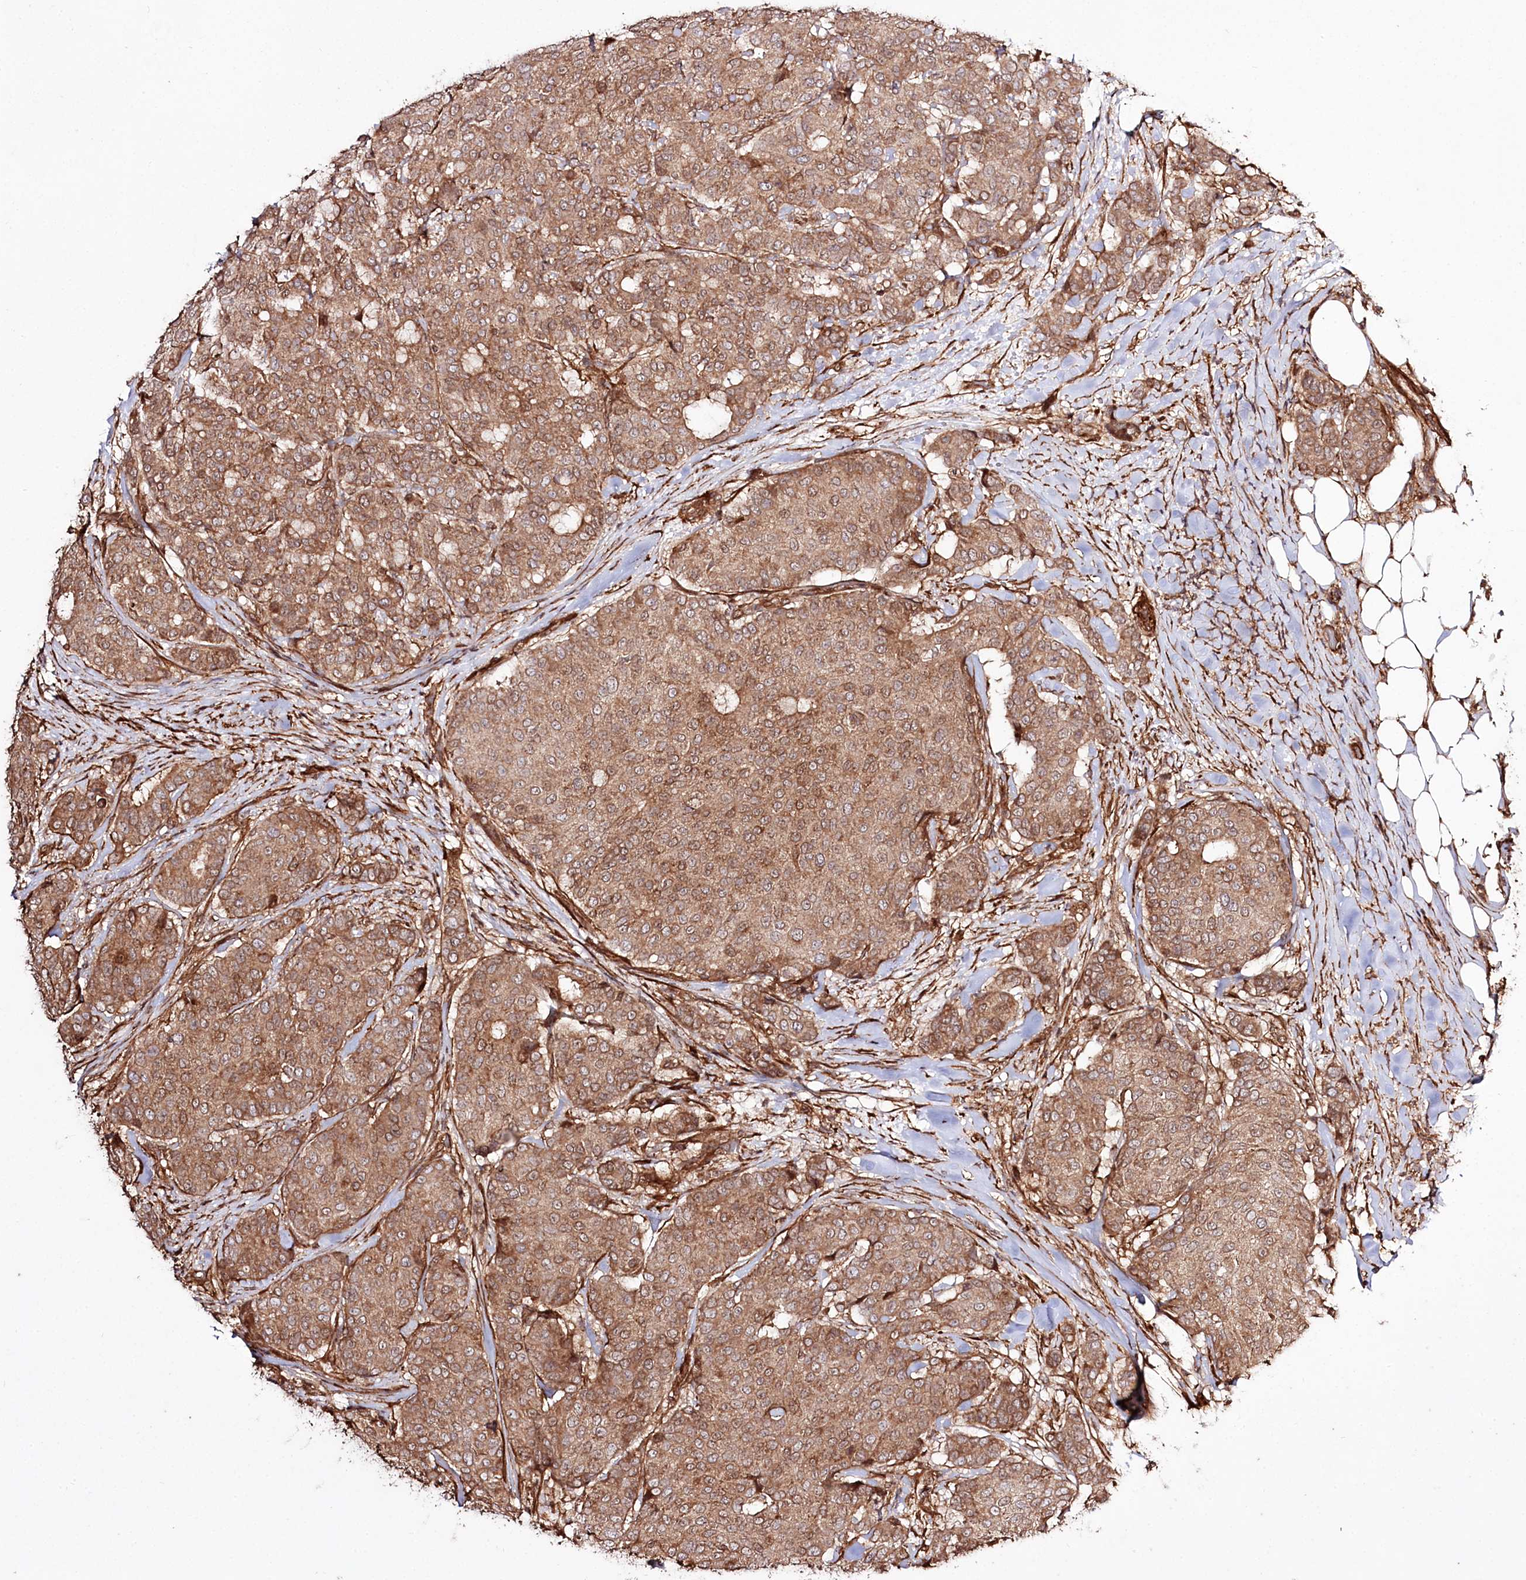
{"staining": {"intensity": "moderate", "quantity": ">75%", "location": "cytoplasmic/membranous"}, "tissue": "breast cancer", "cell_type": "Tumor cells", "image_type": "cancer", "snomed": [{"axis": "morphology", "description": "Duct carcinoma"}, {"axis": "topography", "description": "Breast"}], "caption": "Immunohistochemistry (IHC) photomicrograph of neoplastic tissue: breast intraductal carcinoma stained using IHC shows medium levels of moderate protein expression localized specifically in the cytoplasmic/membranous of tumor cells, appearing as a cytoplasmic/membranous brown color.", "gene": "REXO2", "patient": {"sex": "female", "age": 75}}